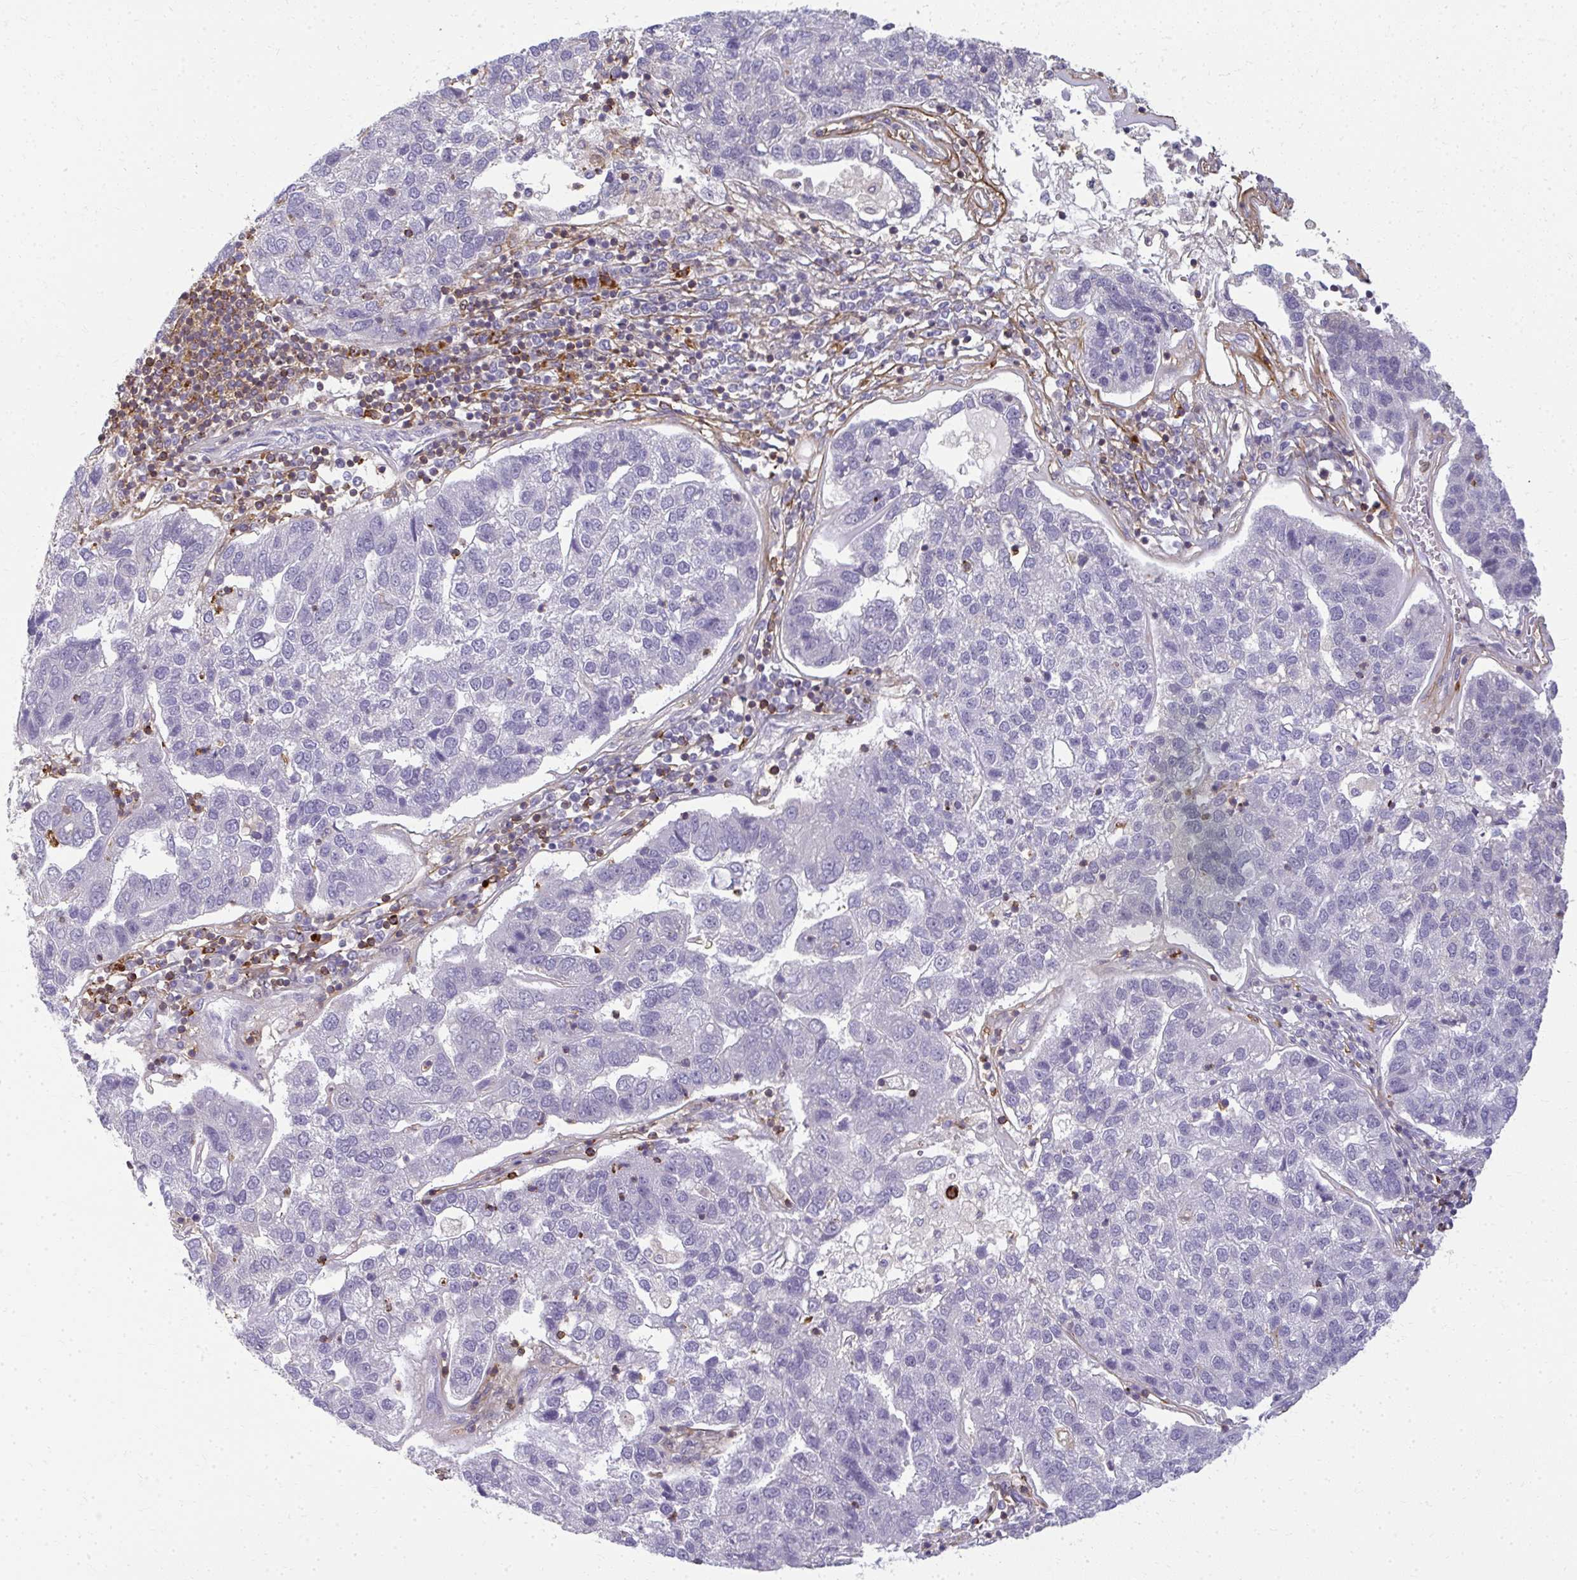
{"staining": {"intensity": "negative", "quantity": "none", "location": "none"}, "tissue": "pancreatic cancer", "cell_type": "Tumor cells", "image_type": "cancer", "snomed": [{"axis": "morphology", "description": "Adenocarcinoma, NOS"}, {"axis": "topography", "description": "Pancreas"}], "caption": "High power microscopy photomicrograph of an immunohistochemistry (IHC) histopathology image of pancreatic adenocarcinoma, revealing no significant expression in tumor cells.", "gene": "AP5M1", "patient": {"sex": "female", "age": 61}}